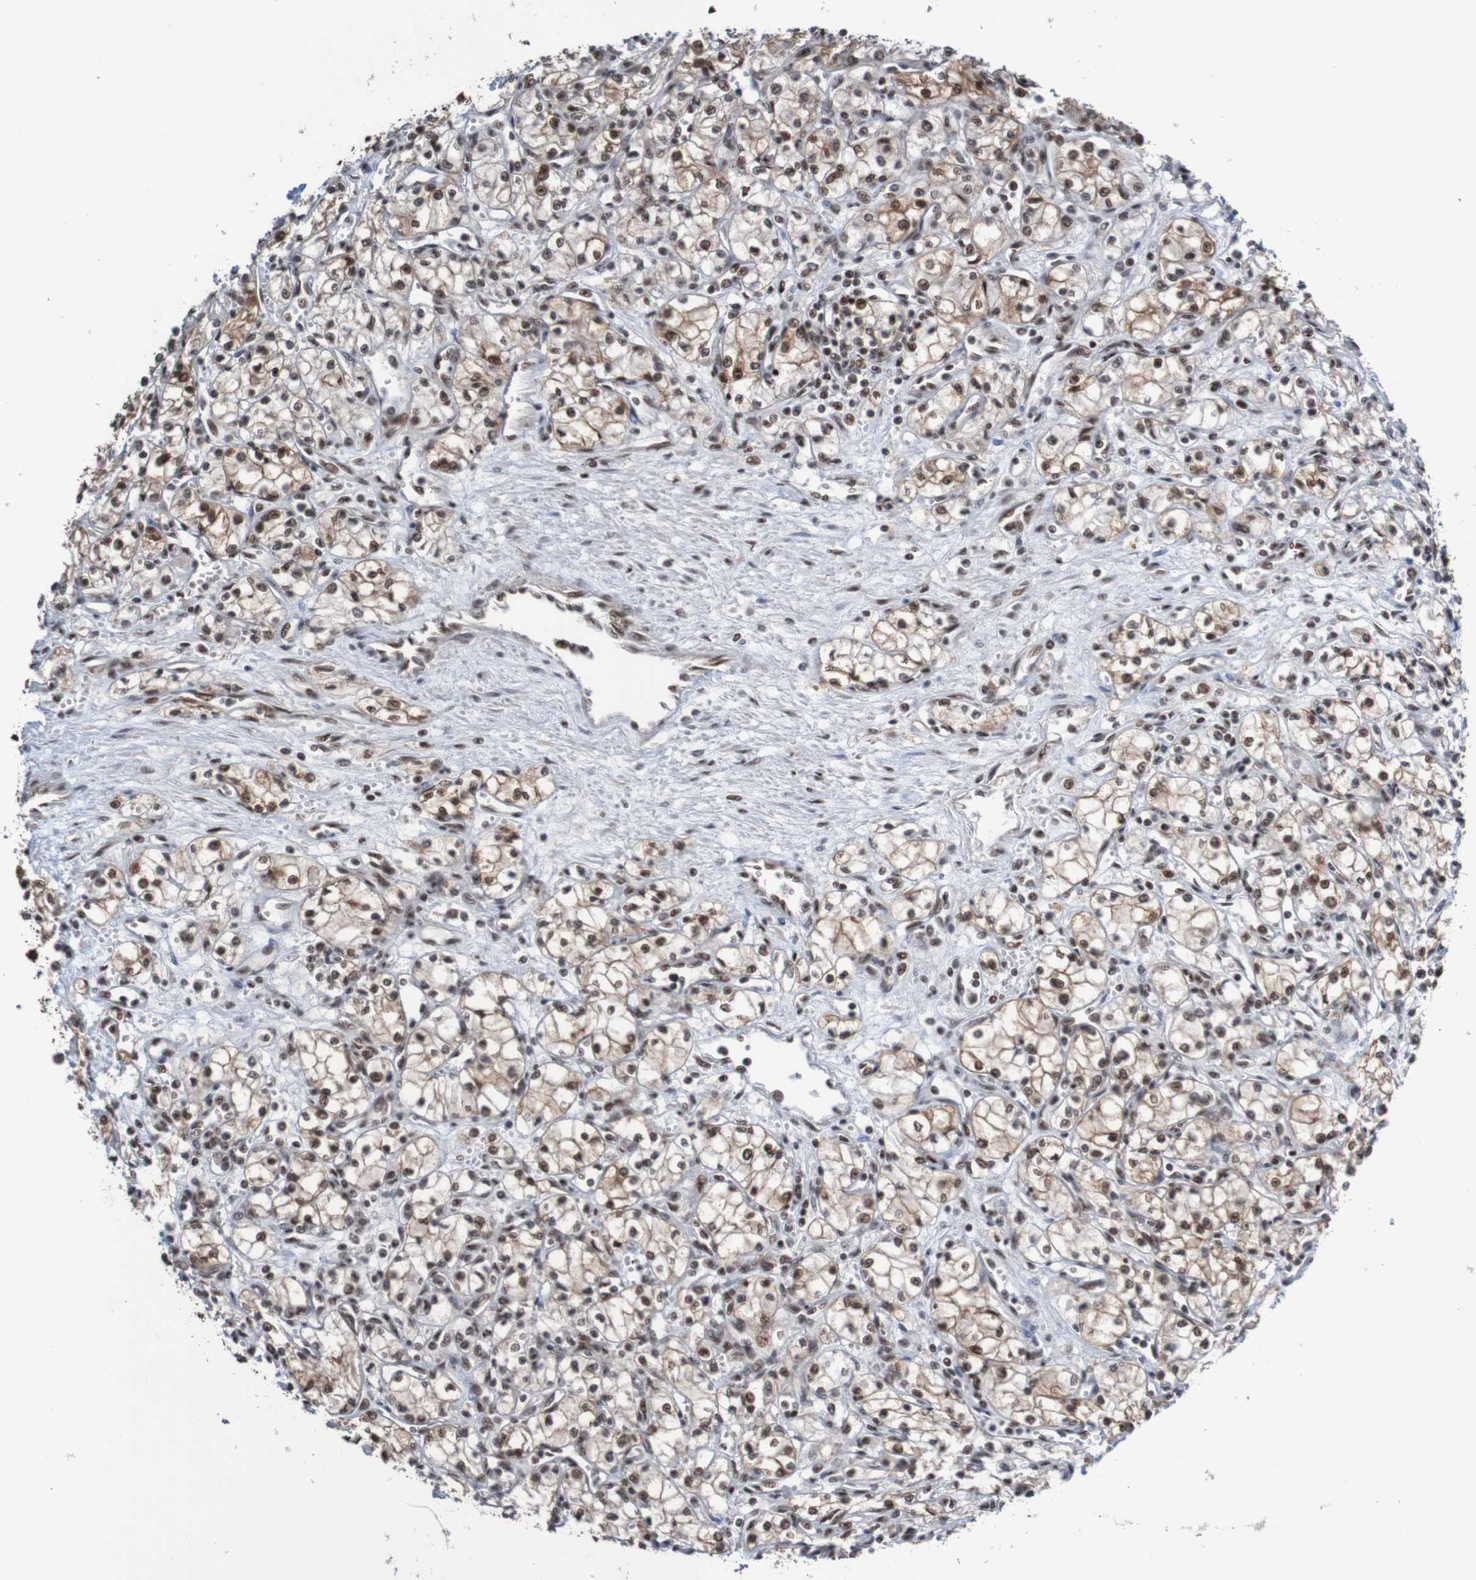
{"staining": {"intensity": "weak", "quantity": "25%-75%", "location": "cytoplasmic/membranous,nuclear"}, "tissue": "renal cancer", "cell_type": "Tumor cells", "image_type": "cancer", "snomed": [{"axis": "morphology", "description": "Normal tissue, NOS"}, {"axis": "morphology", "description": "Adenocarcinoma, NOS"}, {"axis": "topography", "description": "Kidney"}], "caption": "Renal cancer (adenocarcinoma) stained for a protein (brown) reveals weak cytoplasmic/membranous and nuclear positive staining in about 25%-75% of tumor cells.", "gene": "CDC5L", "patient": {"sex": "male", "age": 59}}